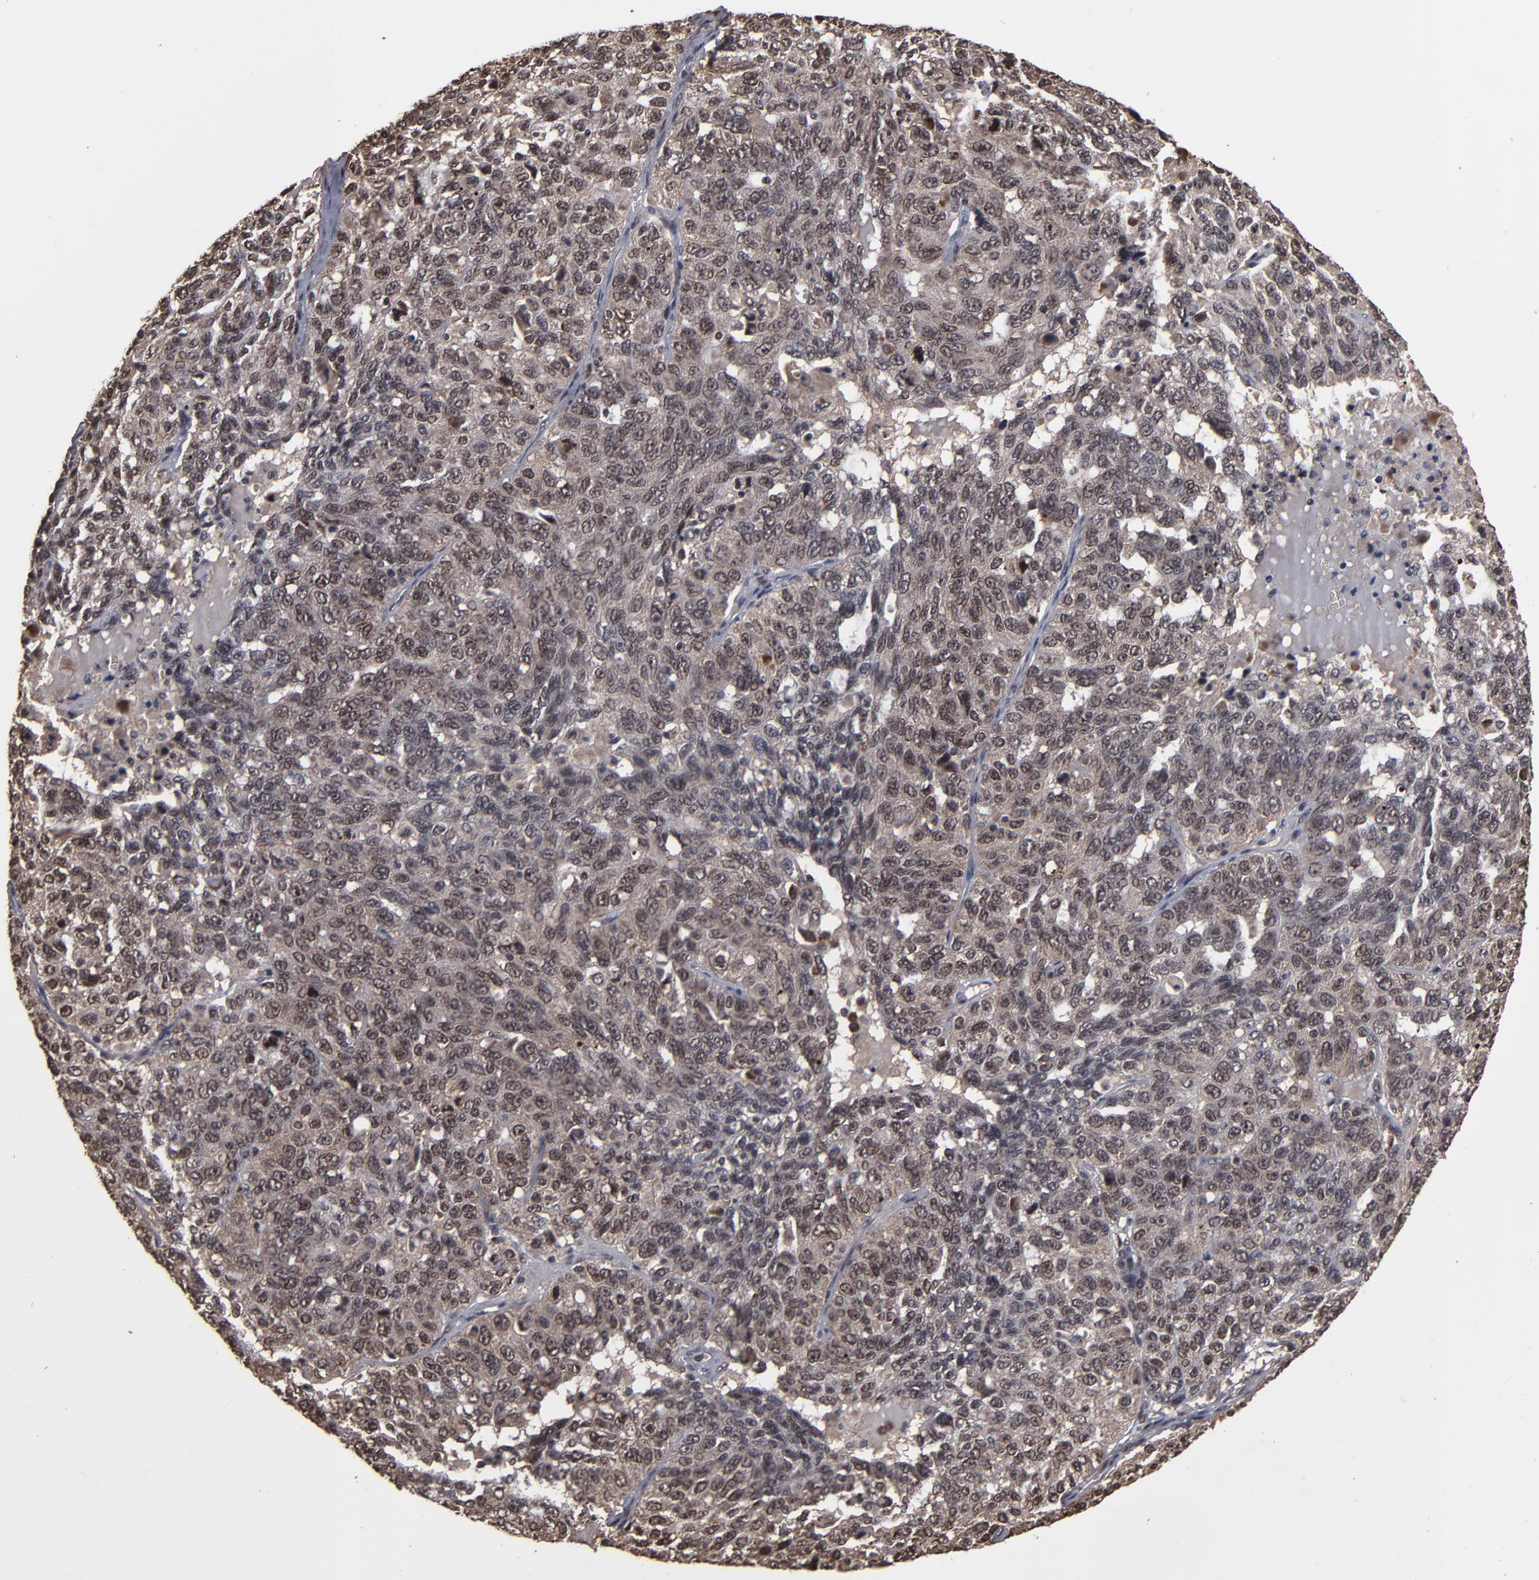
{"staining": {"intensity": "moderate", "quantity": ">75%", "location": "cytoplasmic/membranous,nuclear"}, "tissue": "ovarian cancer", "cell_type": "Tumor cells", "image_type": "cancer", "snomed": [{"axis": "morphology", "description": "Cystadenocarcinoma, serous, NOS"}, {"axis": "topography", "description": "Ovary"}], "caption": "A high-resolution micrograph shows IHC staining of ovarian serous cystadenocarcinoma, which exhibits moderate cytoplasmic/membranous and nuclear staining in about >75% of tumor cells.", "gene": "NXF2B", "patient": {"sex": "female", "age": 71}}